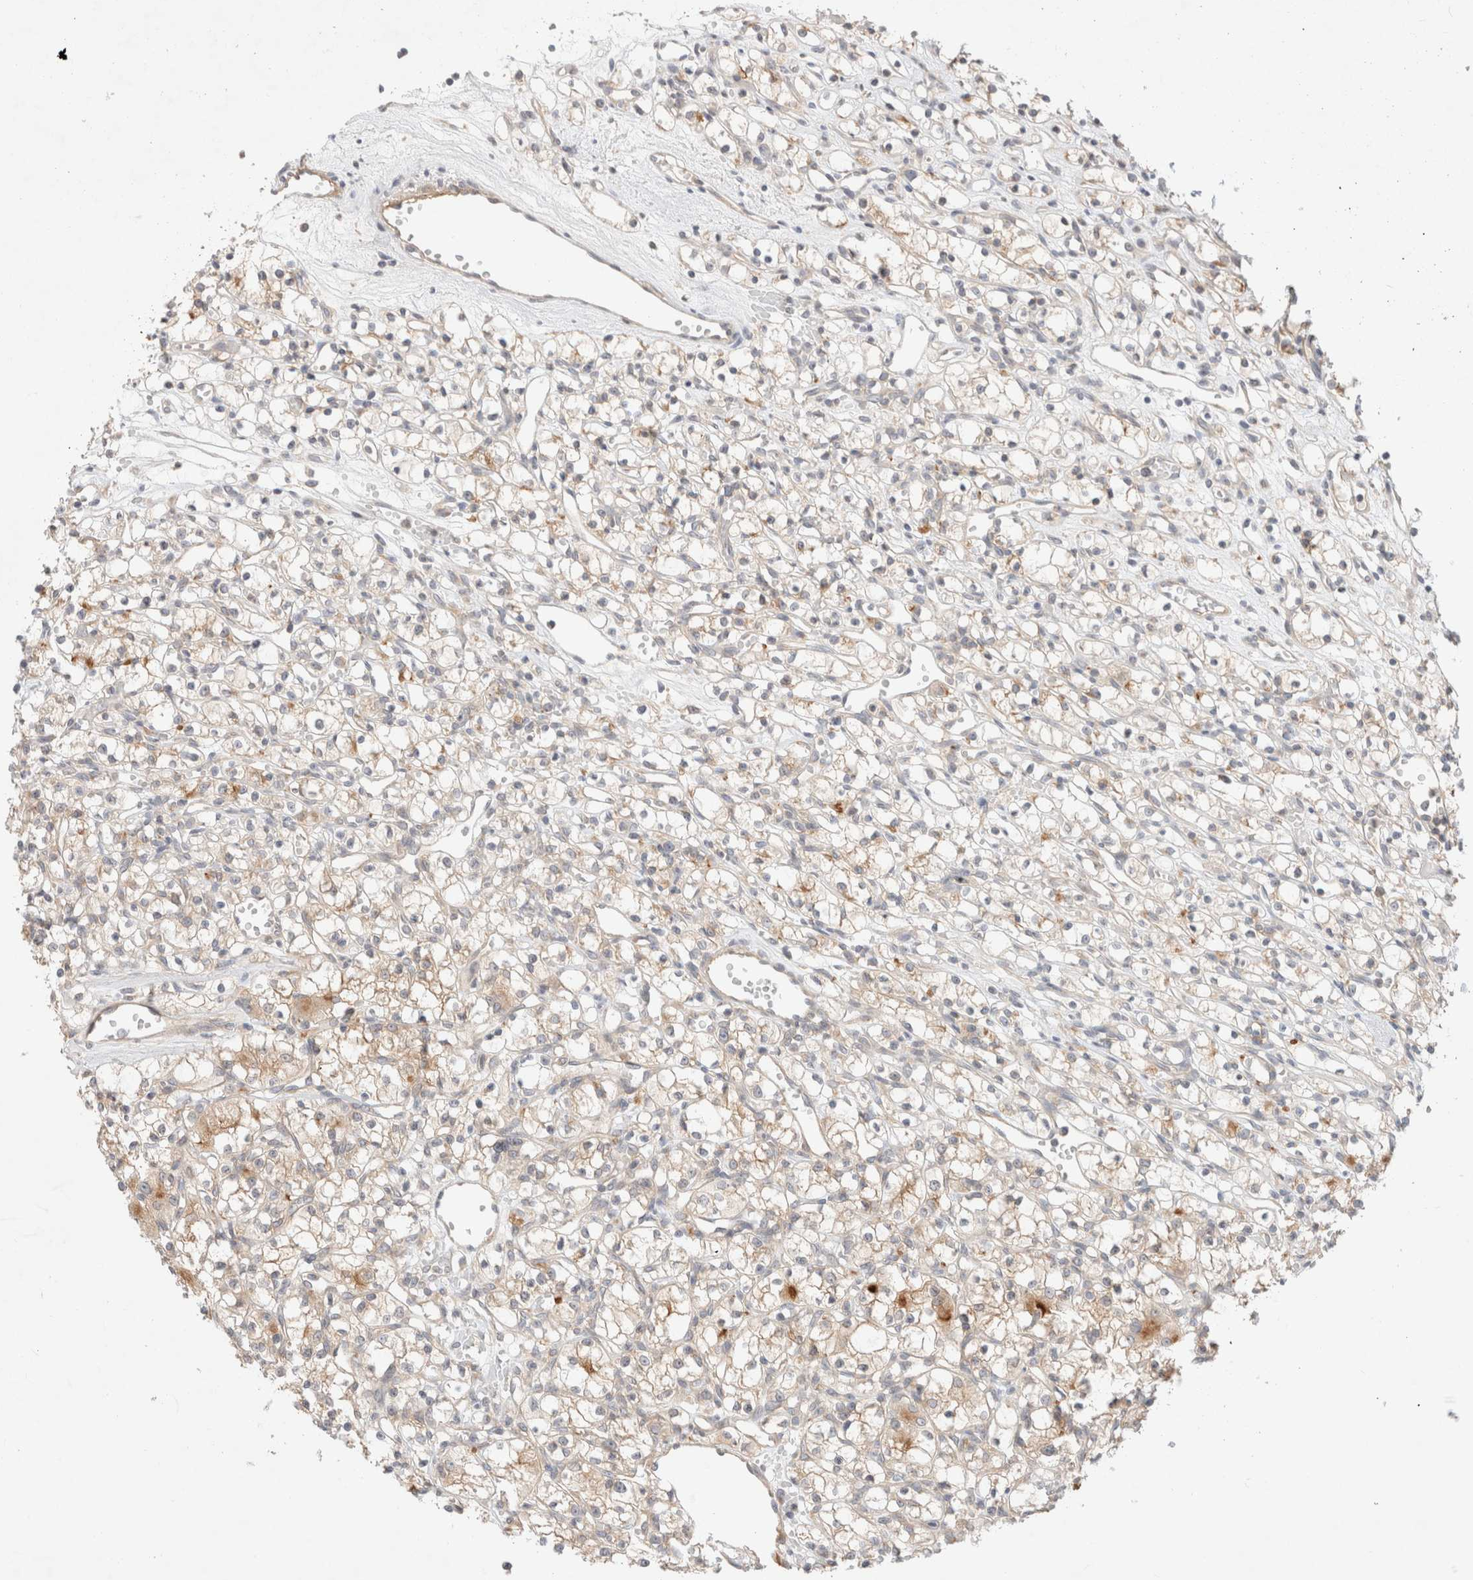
{"staining": {"intensity": "weak", "quantity": "<25%", "location": "cytoplasmic/membranous"}, "tissue": "renal cancer", "cell_type": "Tumor cells", "image_type": "cancer", "snomed": [{"axis": "morphology", "description": "Adenocarcinoma, NOS"}, {"axis": "topography", "description": "Kidney"}], "caption": "Immunohistochemical staining of adenocarcinoma (renal) reveals no significant expression in tumor cells.", "gene": "MARK3", "patient": {"sex": "female", "age": 59}}